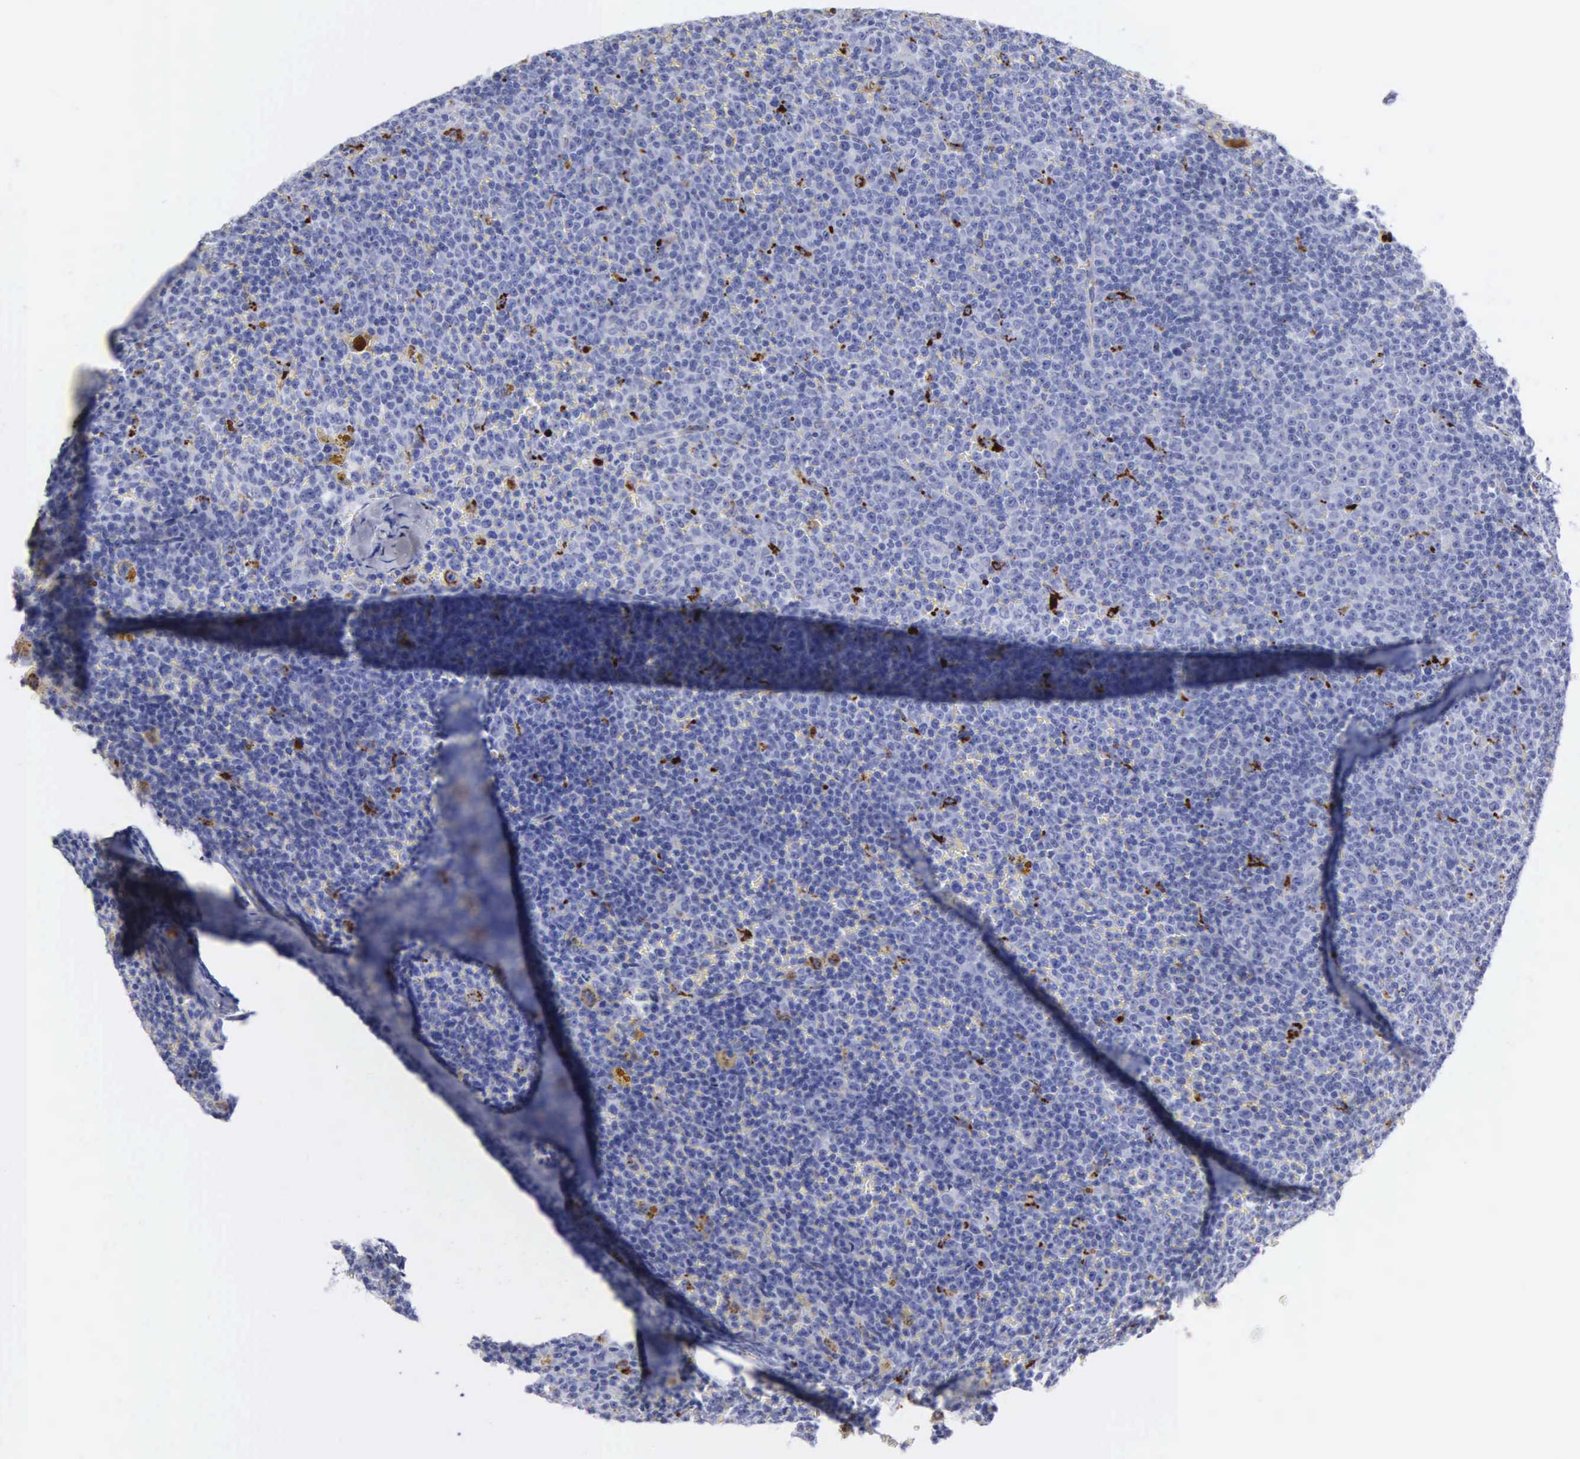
{"staining": {"intensity": "negative", "quantity": "none", "location": "none"}, "tissue": "lymphoma", "cell_type": "Tumor cells", "image_type": "cancer", "snomed": [{"axis": "morphology", "description": "Malignant lymphoma, non-Hodgkin's type, Low grade"}, {"axis": "topography", "description": "Lymph node"}], "caption": "Immunohistochemistry histopathology image of lymphoma stained for a protein (brown), which displays no staining in tumor cells.", "gene": "CTSL", "patient": {"sex": "male", "age": 50}}